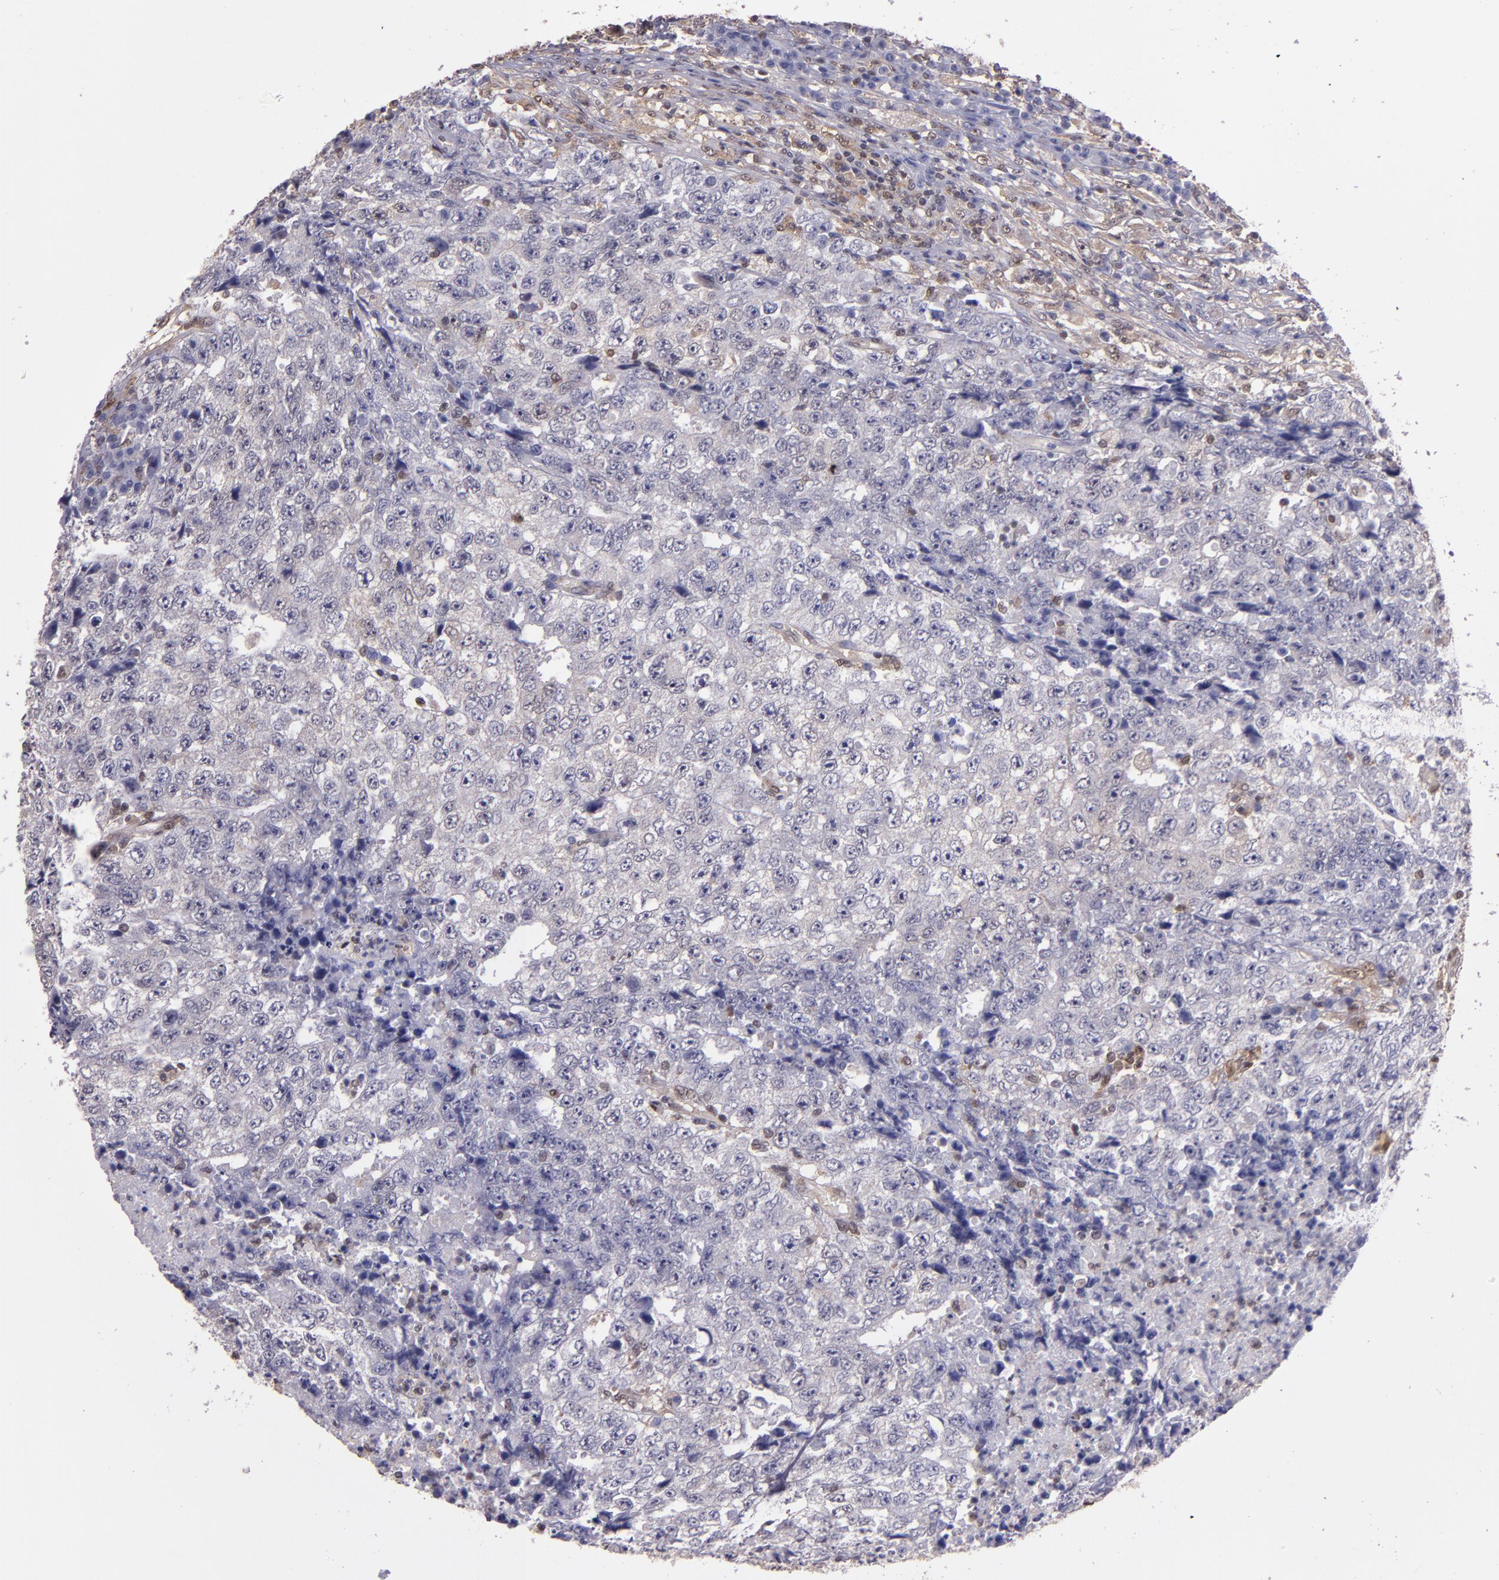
{"staining": {"intensity": "moderate", "quantity": "<25%", "location": "cytoplasmic/membranous,nuclear"}, "tissue": "testis cancer", "cell_type": "Tumor cells", "image_type": "cancer", "snomed": [{"axis": "morphology", "description": "Necrosis, NOS"}, {"axis": "morphology", "description": "Carcinoma, Embryonal, NOS"}, {"axis": "topography", "description": "Testis"}], "caption": "A micrograph showing moderate cytoplasmic/membranous and nuclear staining in about <25% of tumor cells in testis cancer, as visualized by brown immunohistochemical staining.", "gene": "STAT6", "patient": {"sex": "male", "age": 19}}